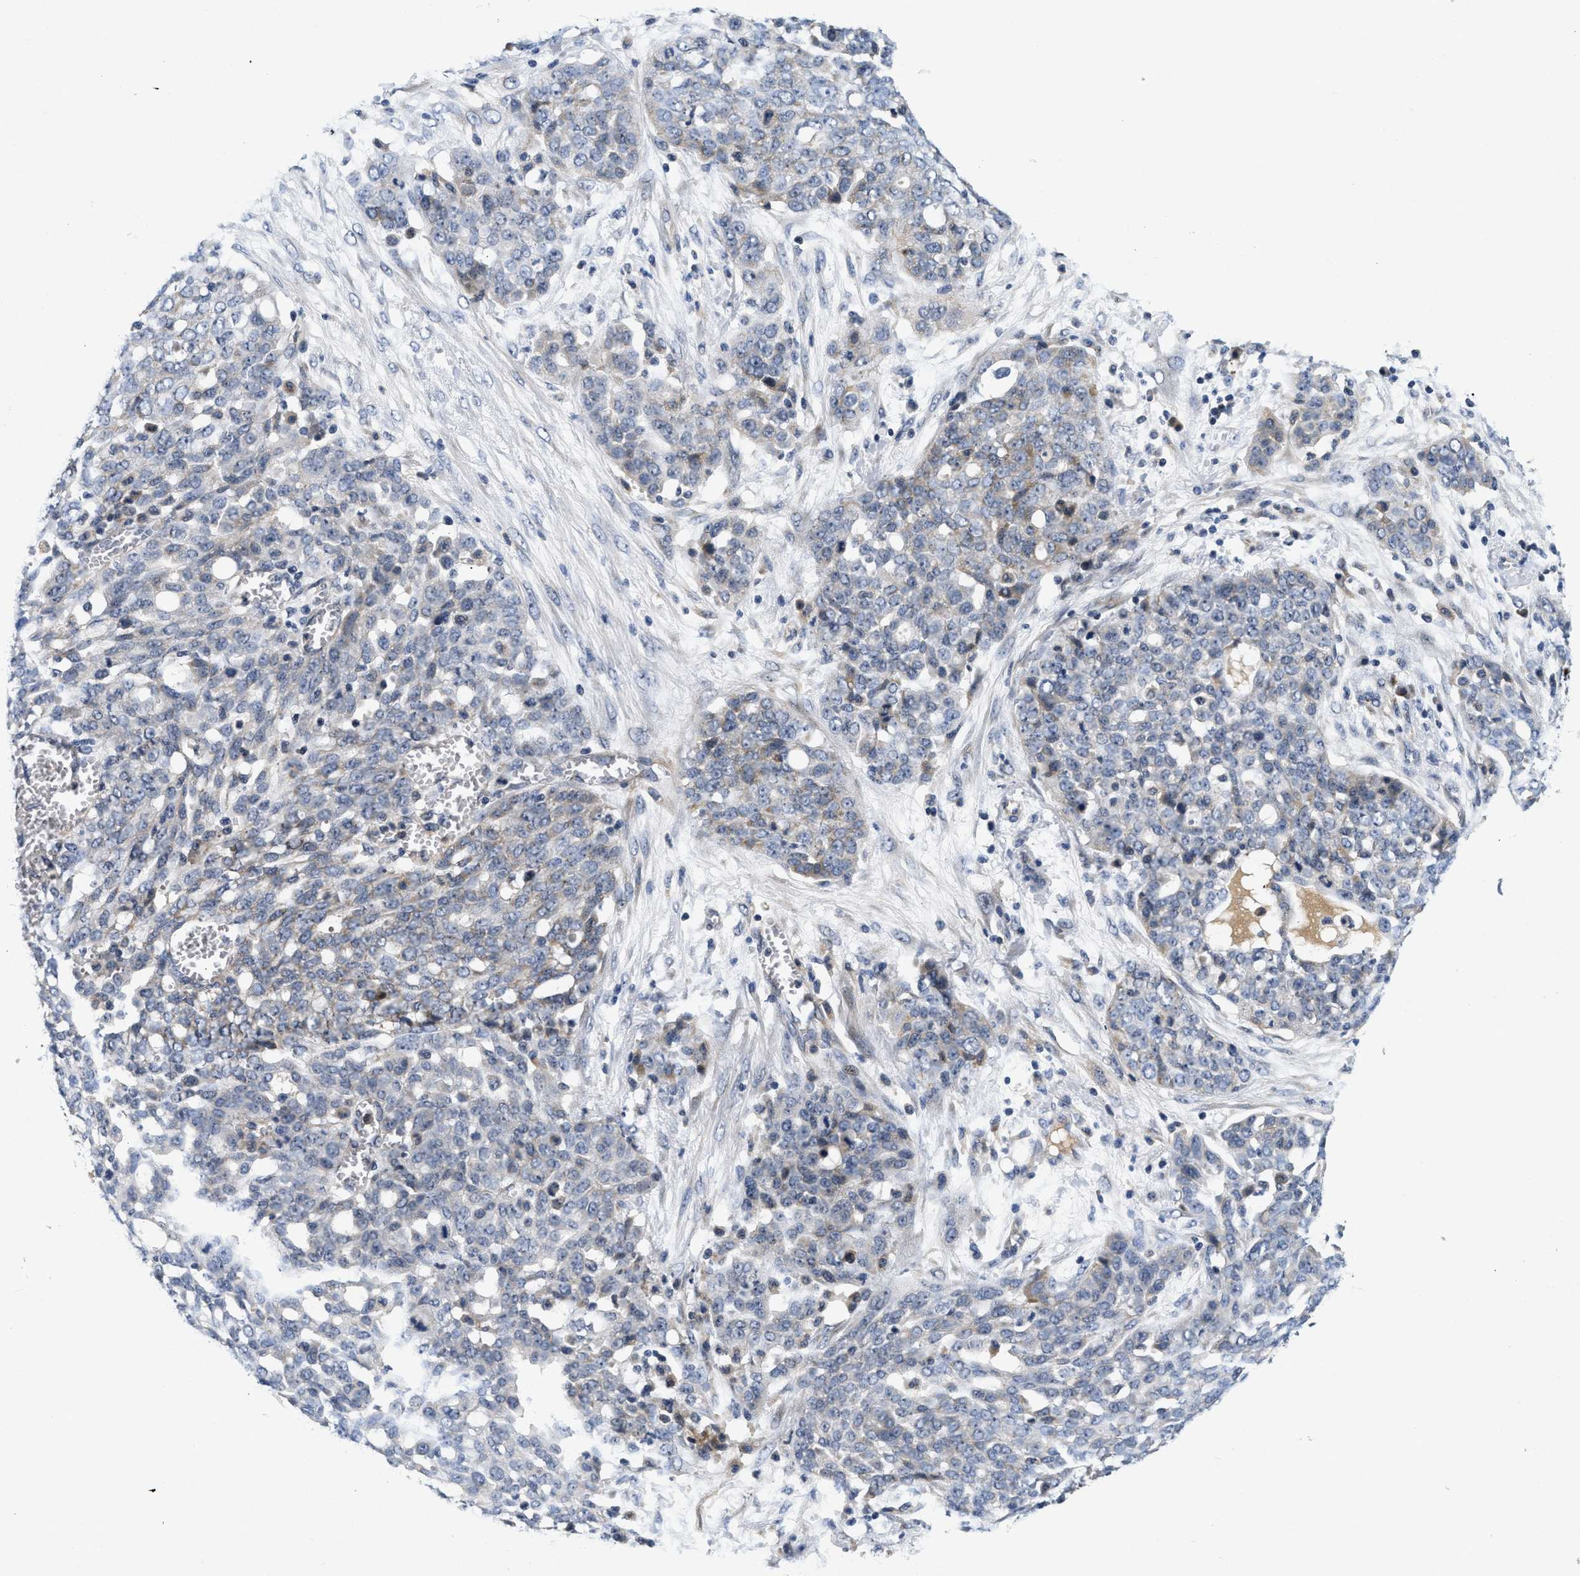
{"staining": {"intensity": "weak", "quantity": "<25%", "location": "cytoplasmic/membranous"}, "tissue": "ovarian cancer", "cell_type": "Tumor cells", "image_type": "cancer", "snomed": [{"axis": "morphology", "description": "Cystadenocarcinoma, serous, NOS"}, {"axis": "topography", "description": "Soft tissue"}, {"axis": "topography", "description": "Ovary"}], "caption": "Immunohistochemistry (IHC) of human ovarian serous cystadenocarcinoma displays no staining in tumor cells. The staining is performed using DAB brown chromogen with nuclei counter-stained in using hematoxylin.", "gene": "PDP1", "patient": {"sex": "female", "age": 57}}